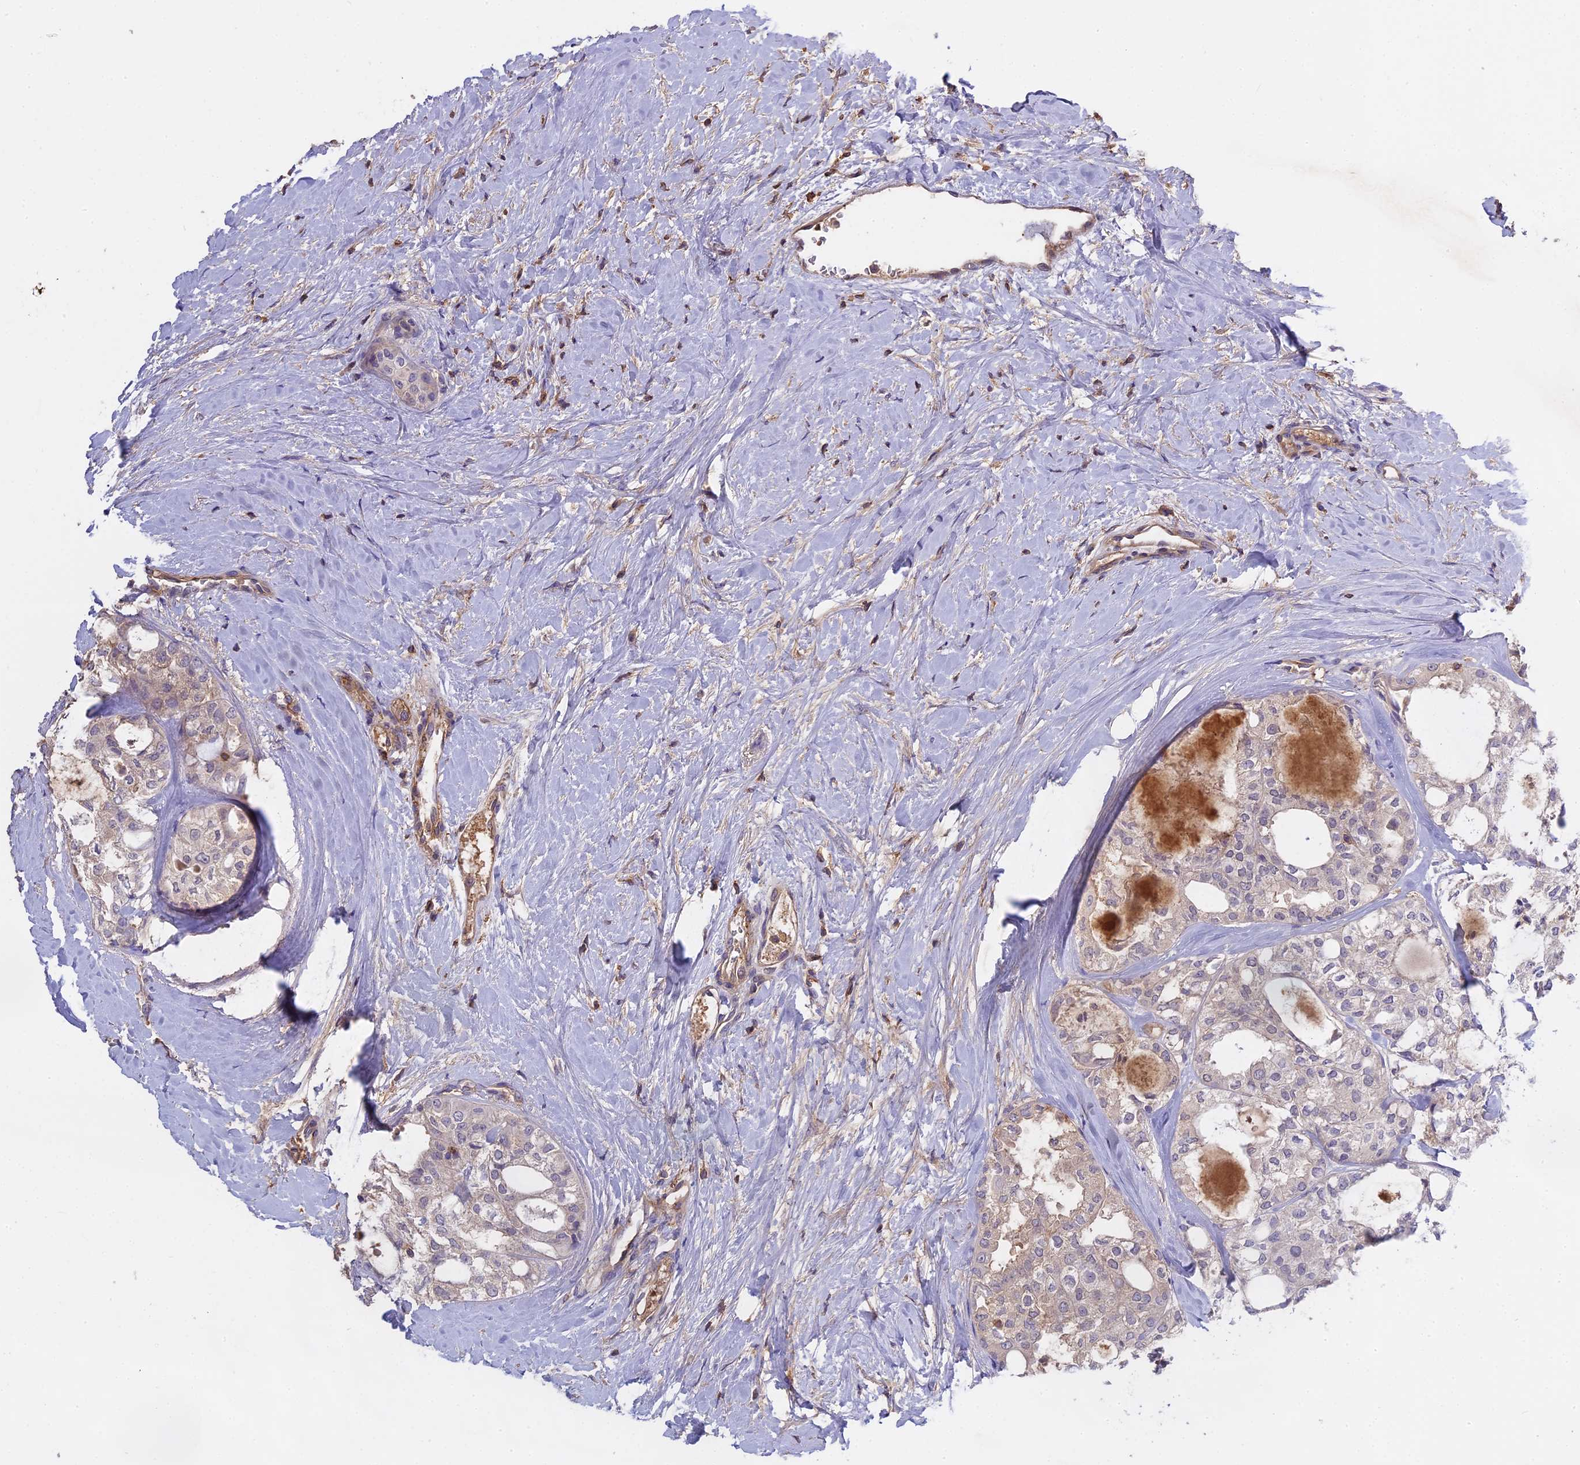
{"staining": {"intensity": "weak", "quantity": "<25%", "location": "cytoplasmic/membranous"}, "tissue": "thyroid cancer", "cell_type": "Tumor cells", "image_type": "cancer", "snomed": [{"axis": "morphology", "description": "Follicular adenoma carcinoma, NOS"}, {"axis": "topography", "description": "Thyroid gland"}], "caption": "Immunohistochemical staining of follicular adenoma carcinoma (thyroid) reveals no significant staining in tumor cells. The staining is performed using DAB brown chromogen with nuclei counter-stained in using hematoxylin.", "gene": "CFAP119", "patient": {"sex": "male", "age": 75}}